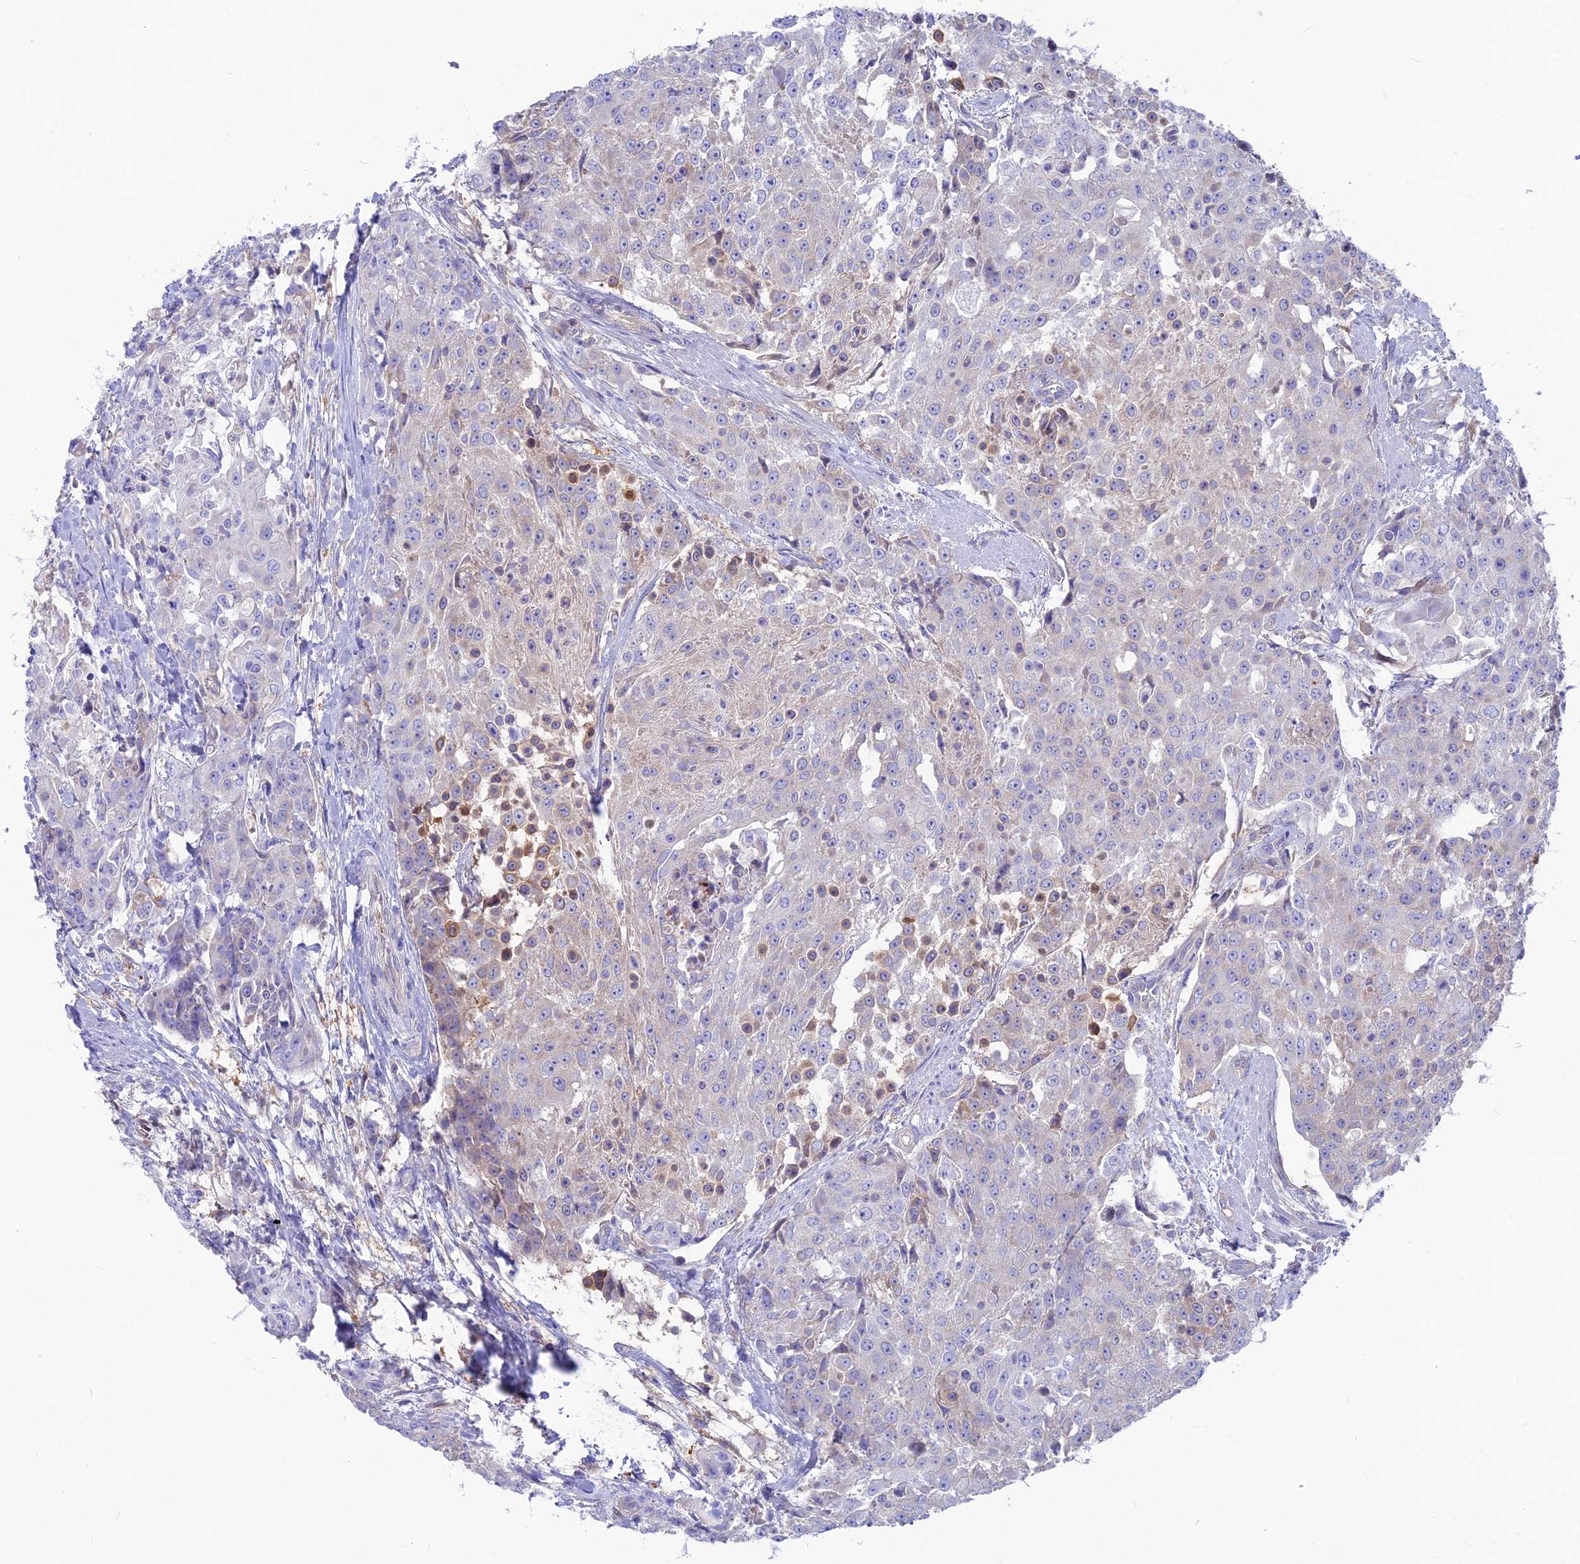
{"staining": {"intensity": "moderate", "quantity": "<25%", "location": "cytoplasmic/membranous"}, "tissue": "urothelial cancer", "cell_type": "Tumor cells", "image_type": "cancer", "snomed": [{"axis": "morphology", "description": "Urothelial carcinoma, High grade"}, {"axis": "topography", "description": "Urinary bladder"}], "caption": "High-grade urothelial carcinoma tissue demonstrates moderate cytoplasmic/membranous expression in about <25% of tumor cells, visualized by immunohistochemistry.", "gene": "LZTFL1", "patient": {"sex": "female", "age": 63}}